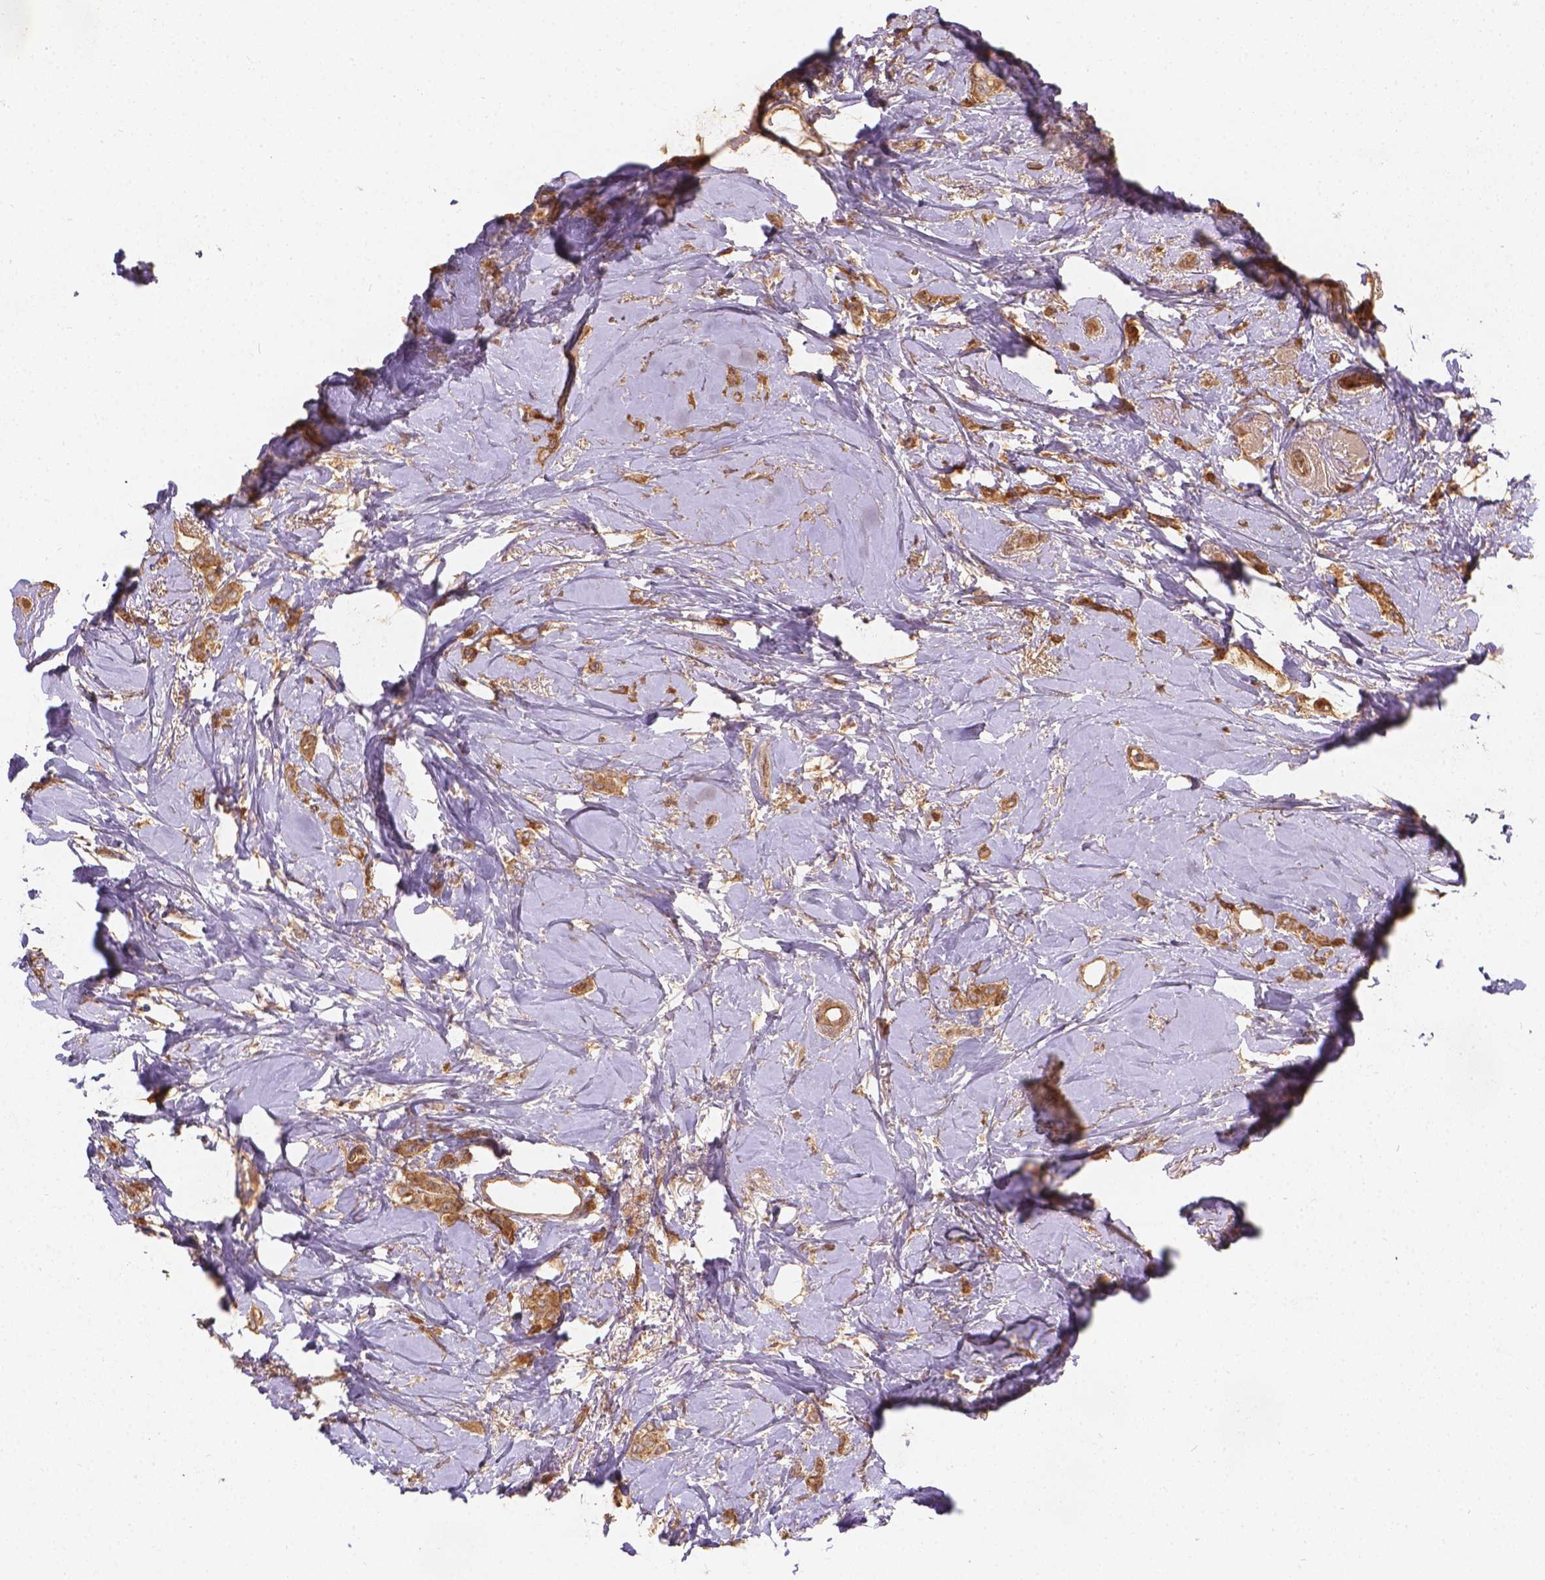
{"staining": {"intensity": "moderate", "quantity": ">75%", "location": "cytoplasmic/membranous"}, "tissue": "breast cancer", "cell_type": "Tumor cells", "image_type": "cancer", "snomed": [{"axis": "morphology", "description": "Lobular carcinoma"}, {"axis": "topography", "description": "Breast"}], "caption": "There is medium levels of moderate cytoplasmic/membranous positivity in tumor cells of breast cancer, as demonstrated by immunohistochemical staining (brown color).", "gene": "XPR1", "patient": {"sex": "female", "age": 66}}